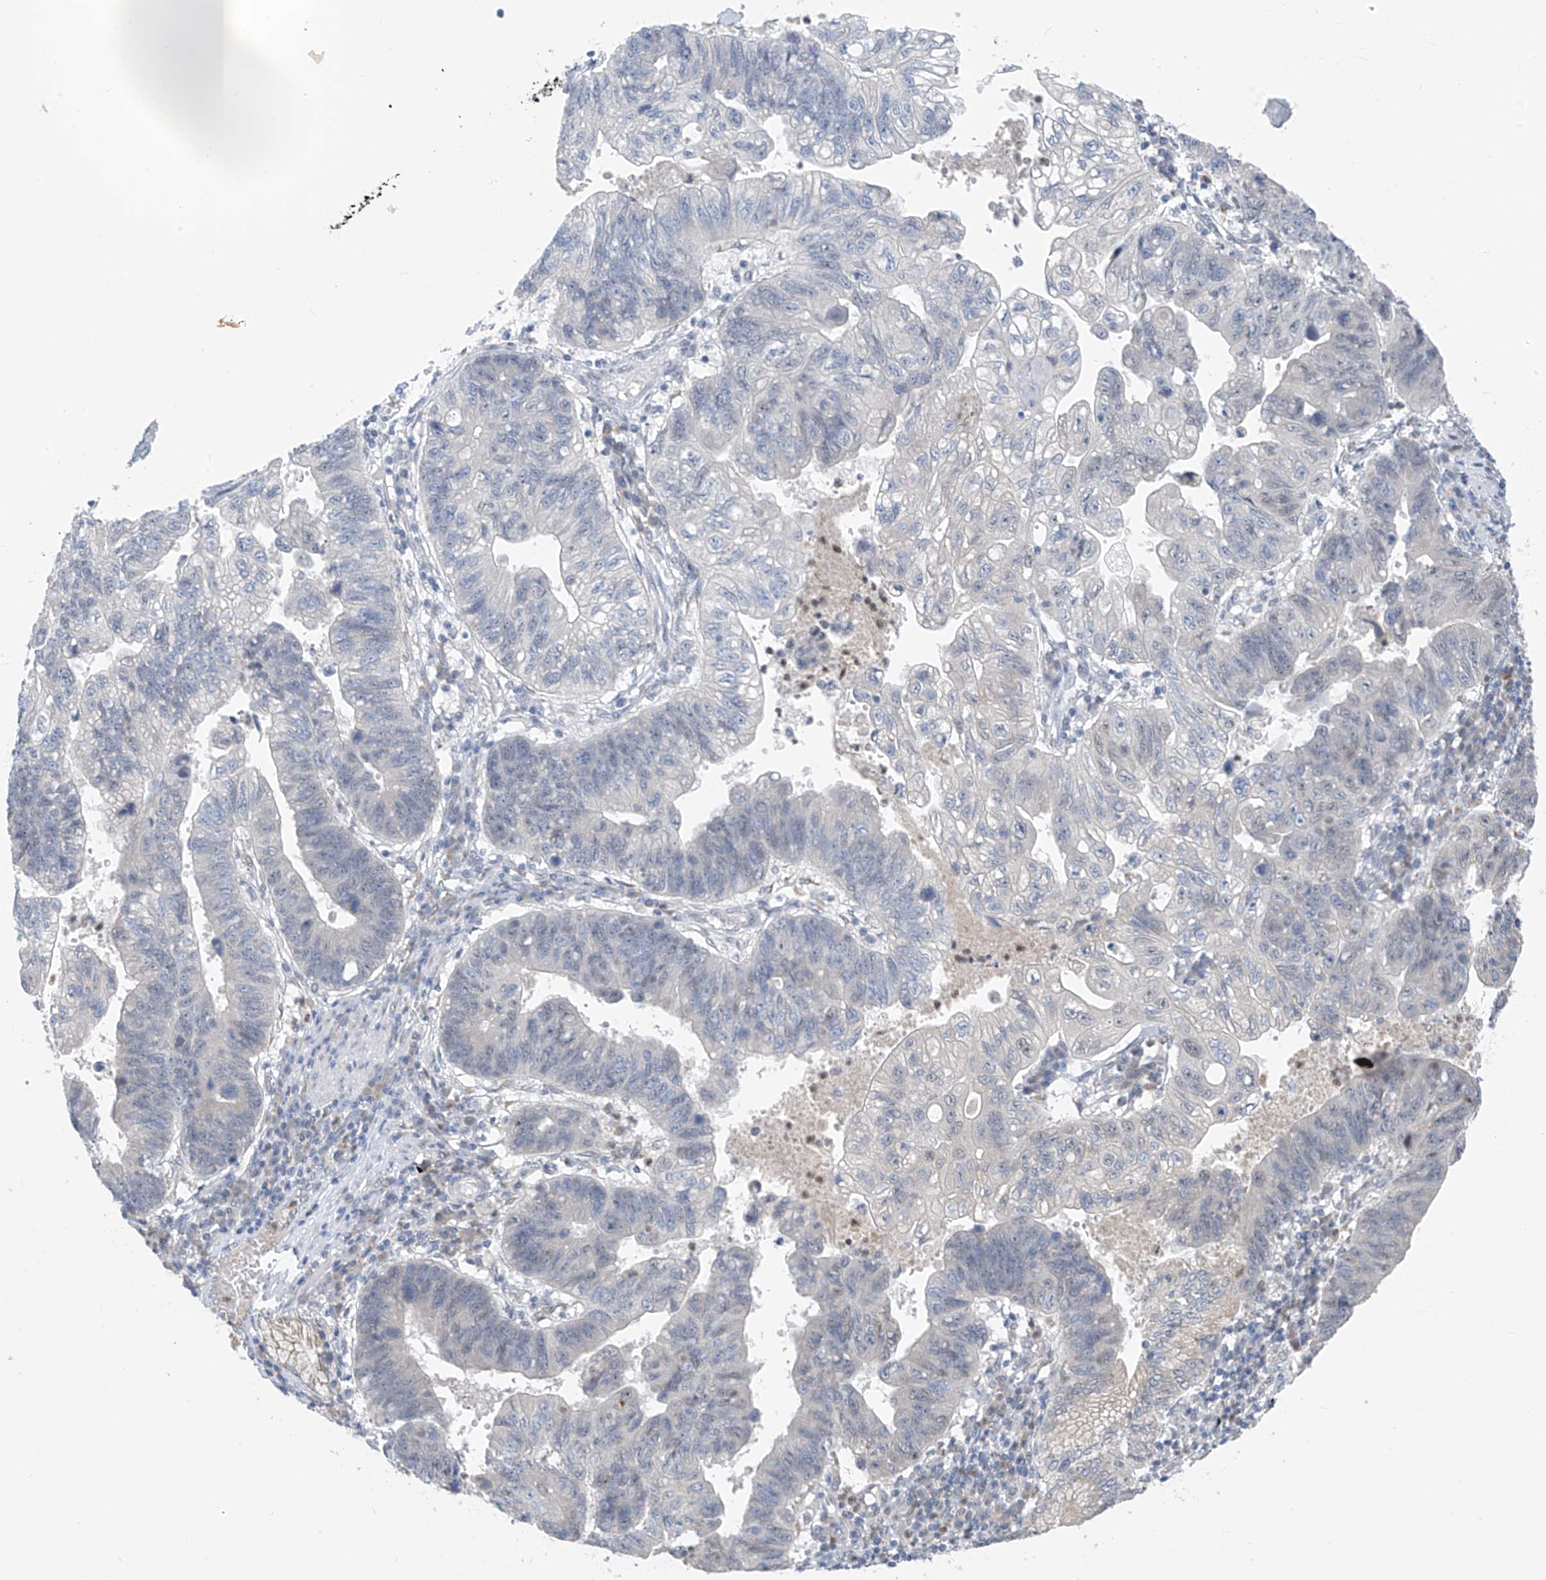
{"staining": {"intensity": "negative", "quantity": "none", "location": "none"}, "tissue": "stomach cancer", "cell_type": "Tumor cells", "image_type": "cancer", "snomed": [{"axis": "morphology", "description": "Adenocarcinoma, NOS"}, {"axis": "topography", "description": "Stomach"}], "caption": "An image of adenocarcinoma (stomach) stained for a protein exhibits no brown staining in tumor cells. The staining was performed using DAB (3,3'-diaminobenzidine) to visualize the protein expression in brown, while the nuclei were stained in blue with hematoxylin (Magnification: 20x).", "gene": "CYP4V2", "patient": {"sex": "male", "age": 59}}